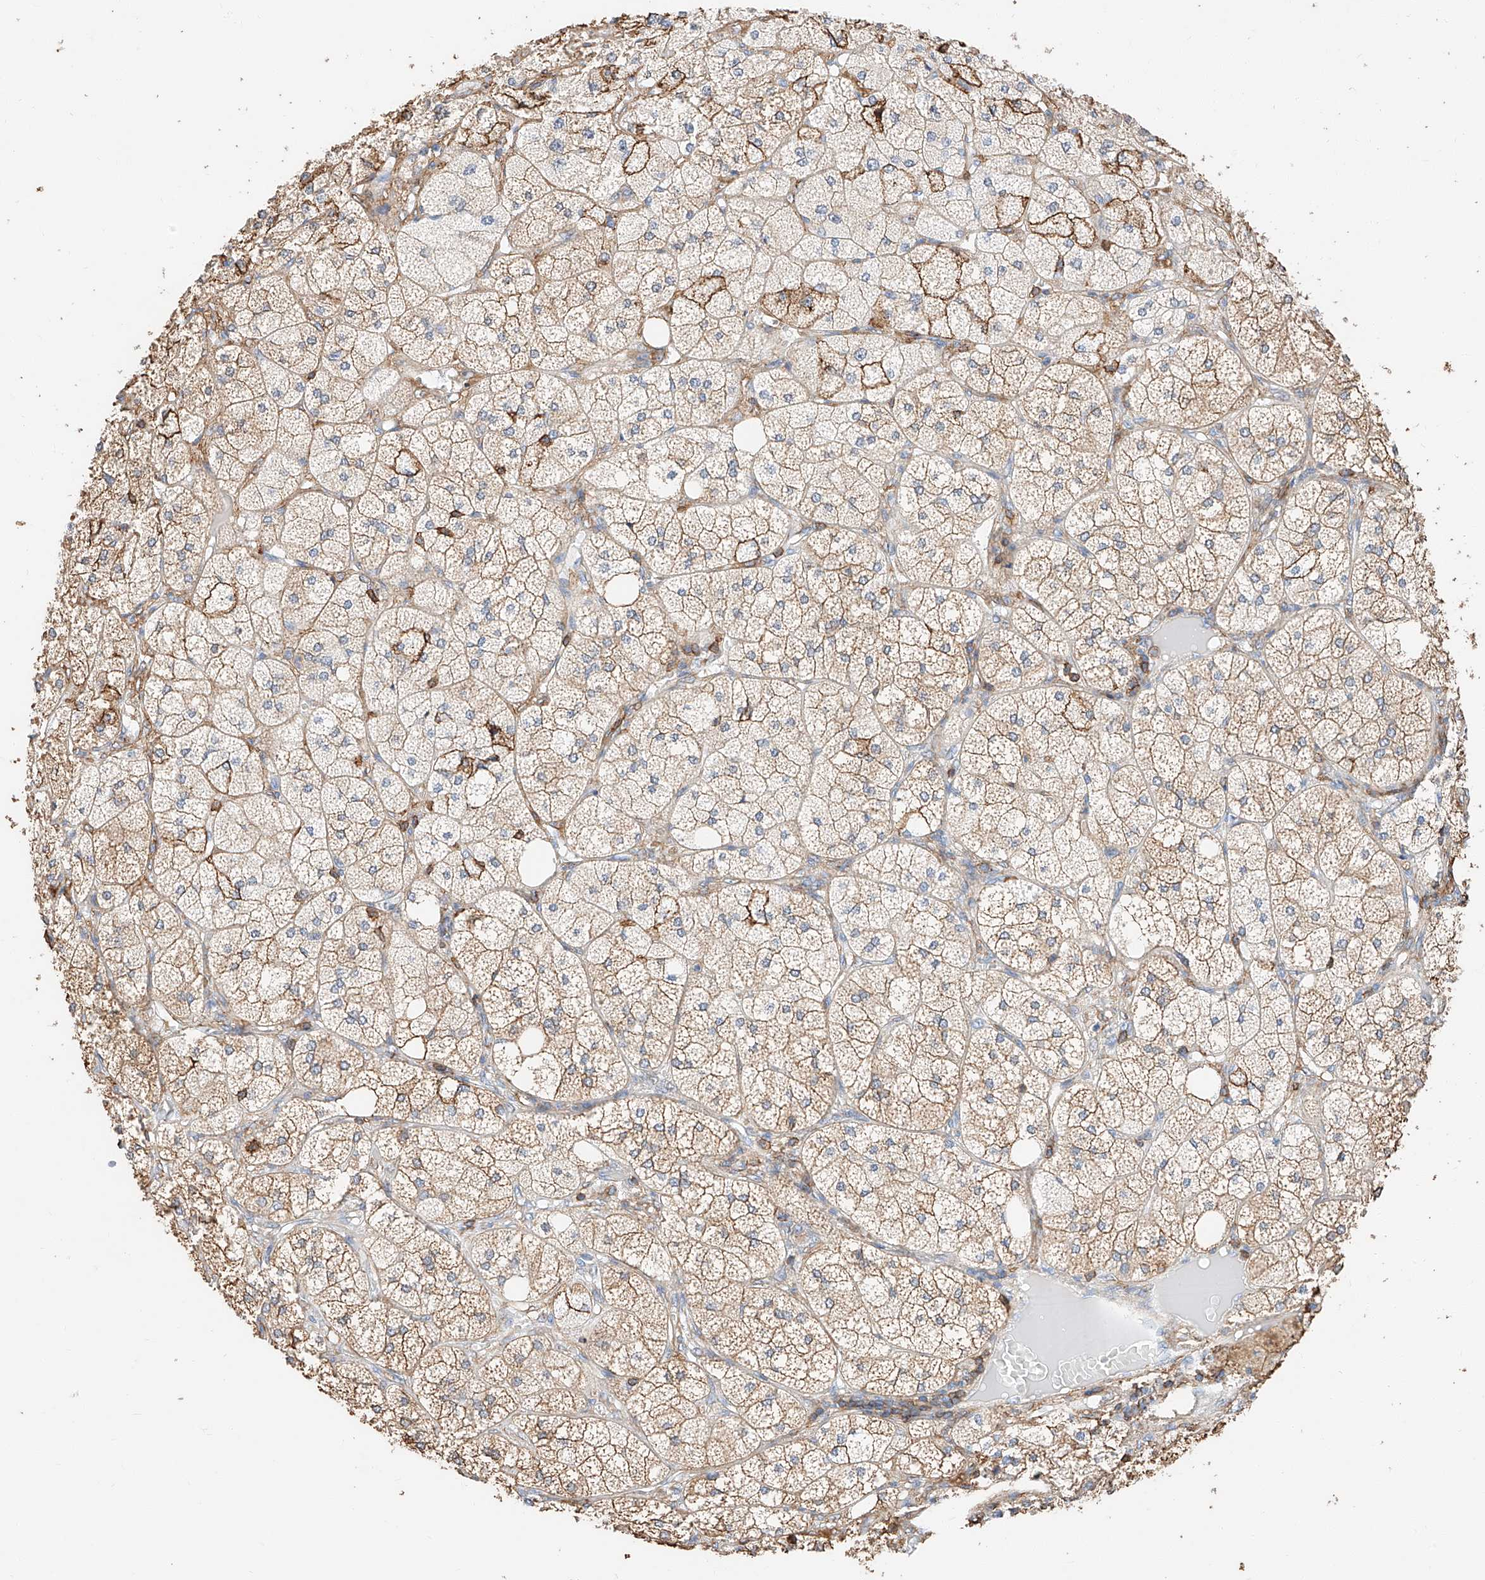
{"staining": {"intensity": "moderate", "quantity": "25%-75%", "location": "cytoplasmic/membranous"}, "tissue": "adrenal gland", "cell_type": "Glandular cells", "image_type": "normal", "snomed": [{"axis": "morphology", "description": "Normal tissue, NOS"}, {"axis": "topography", "description": "Adrenal gland"}], "caption": "Immunohistochemical staining of normal adrenal gland demonstrates moderate cytoplasmic/membranous protein staining in approximately 25%-75% of glandular cells.", "gene": "WFS1", "patient": {"sex": "female", "age": 61}}